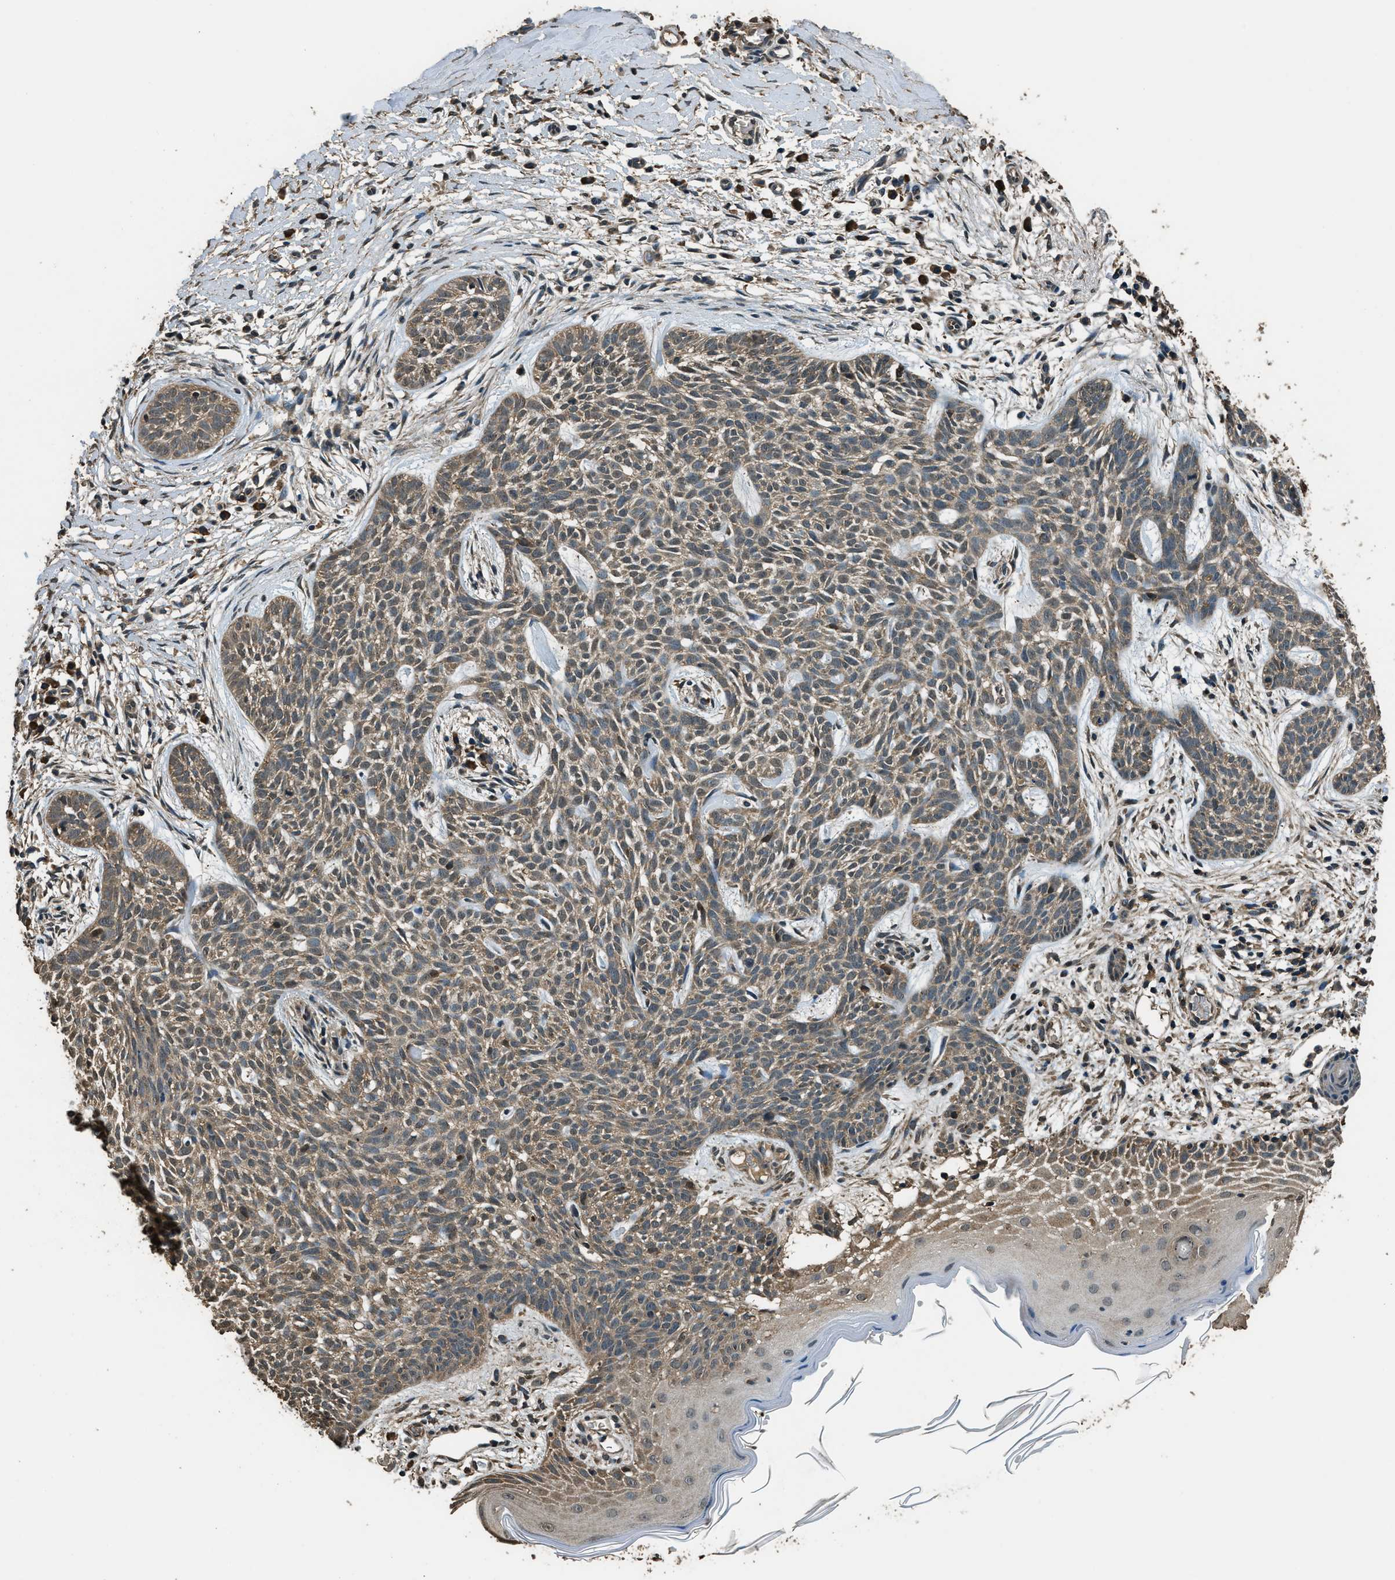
{"staining": {"intensity": "weak", "quantity": ">75%", "location": "cytoplasmic/membranous"}, "tissue": "skin cancer", "cell_type": "Tumor cells", "image_type": "cancer", "snomed": [{"axis": "morphology", "description": "Basal cell carcinoma"}, {"axis": "topography", "description": "Skin"}], "caption": "The photomicrograph exhibits a brown stain indicating the presence of a protein in the cytoplasmic/membranous of tumor cells in skin cancer (basal cell carcinoma).", "gene": "SALL3", "patient": {"sex": "female", "age": 59}}